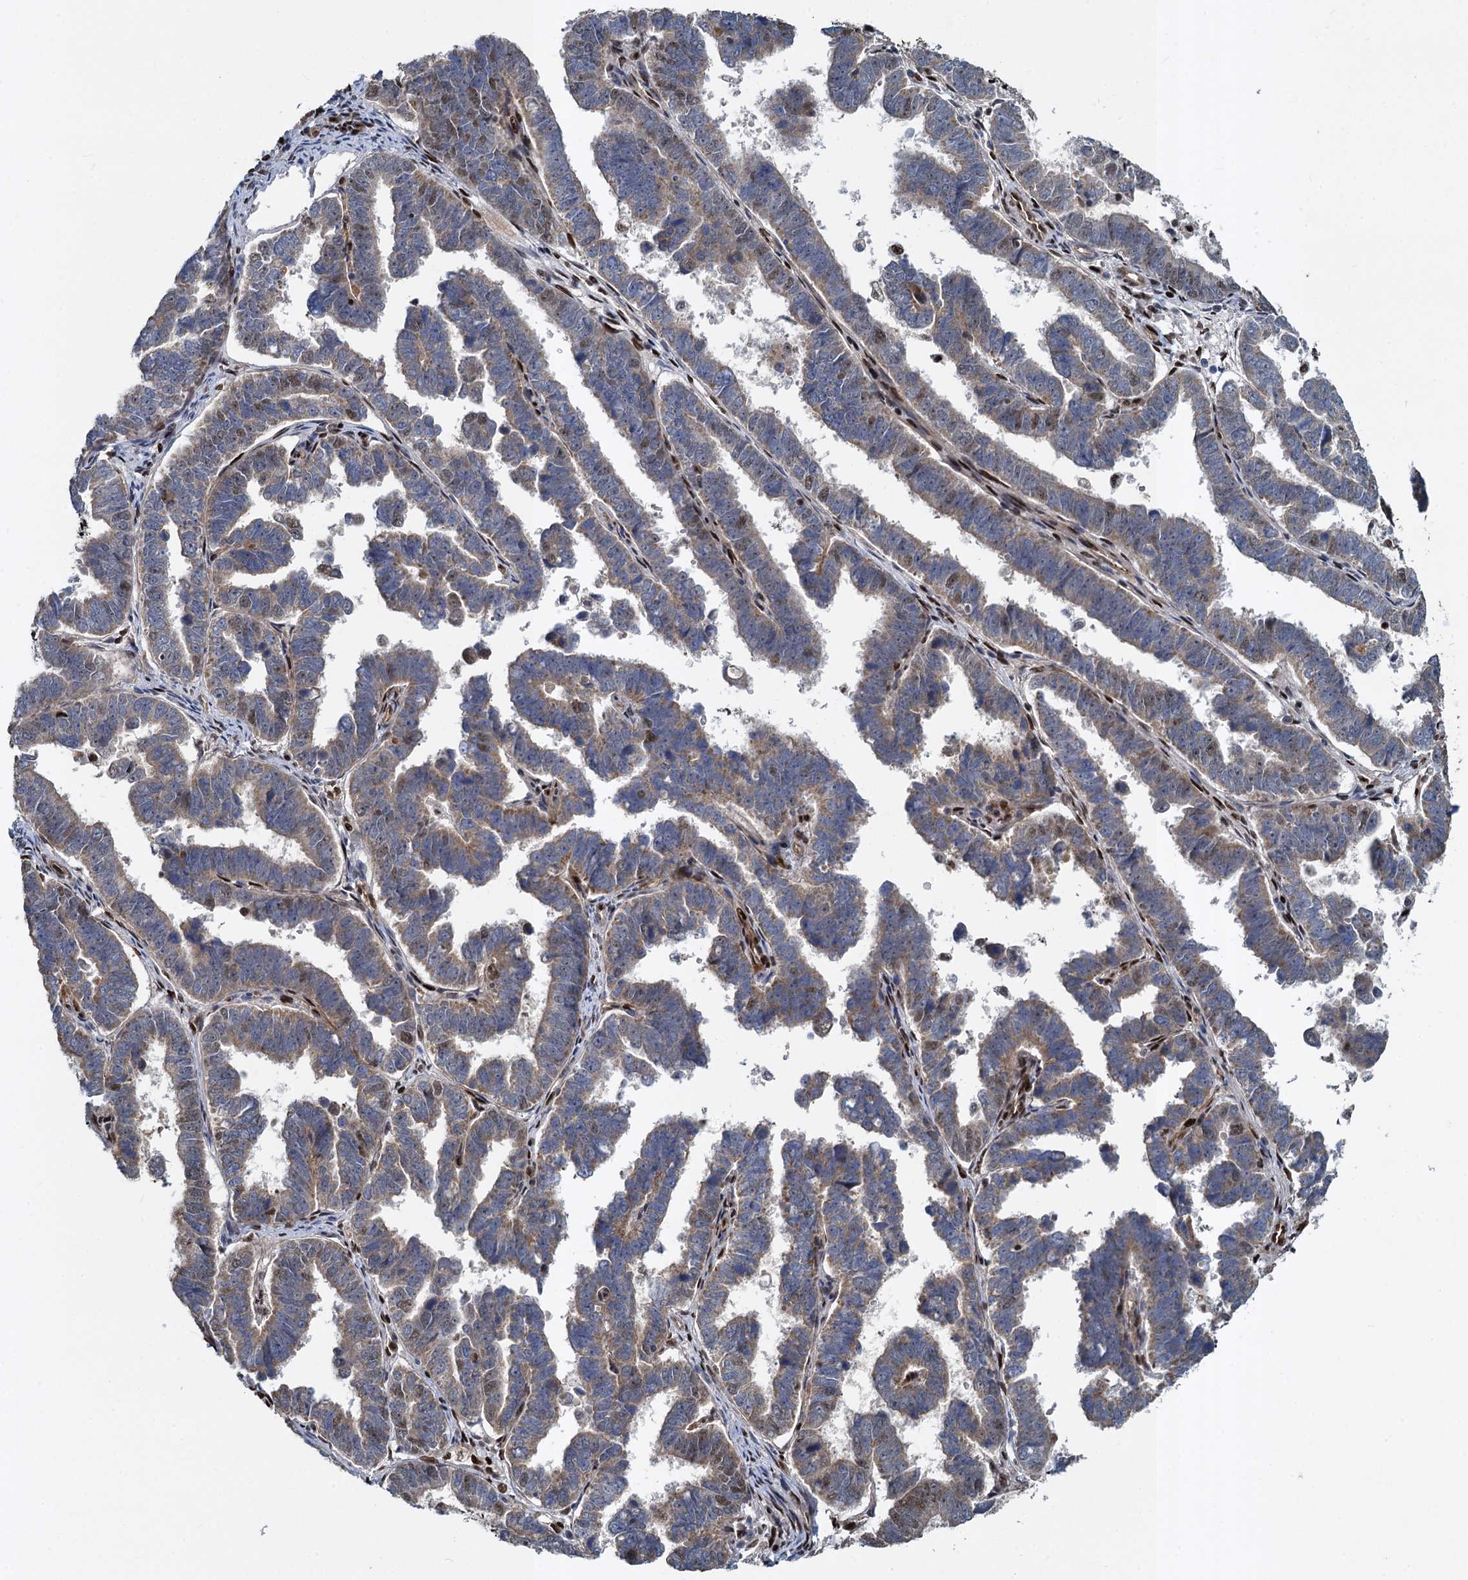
{"staining": {"intensity": "weak", "quantity": ">75%", "location": "cytoplasmic/membranous,nuclear"}, "tissue": "endometrial cancer", "cell_type": "Tumor cells", "image_type": "cancer", "snomed": [{"axis": "morphology", "description": "Adenocarcinoma, NOS"}, {"axis": "topography", "description": "Endometrium"}], "caption": "Endometrial cancer (adenocarcinoma) stained with immunohistochemistry (IHC) shows weak cytoplasmic/membranous and nuclear expression in about >75% of tumor cells.", "gene": "ANKRD49", "patient": {"sex": "female", "age": 75}}